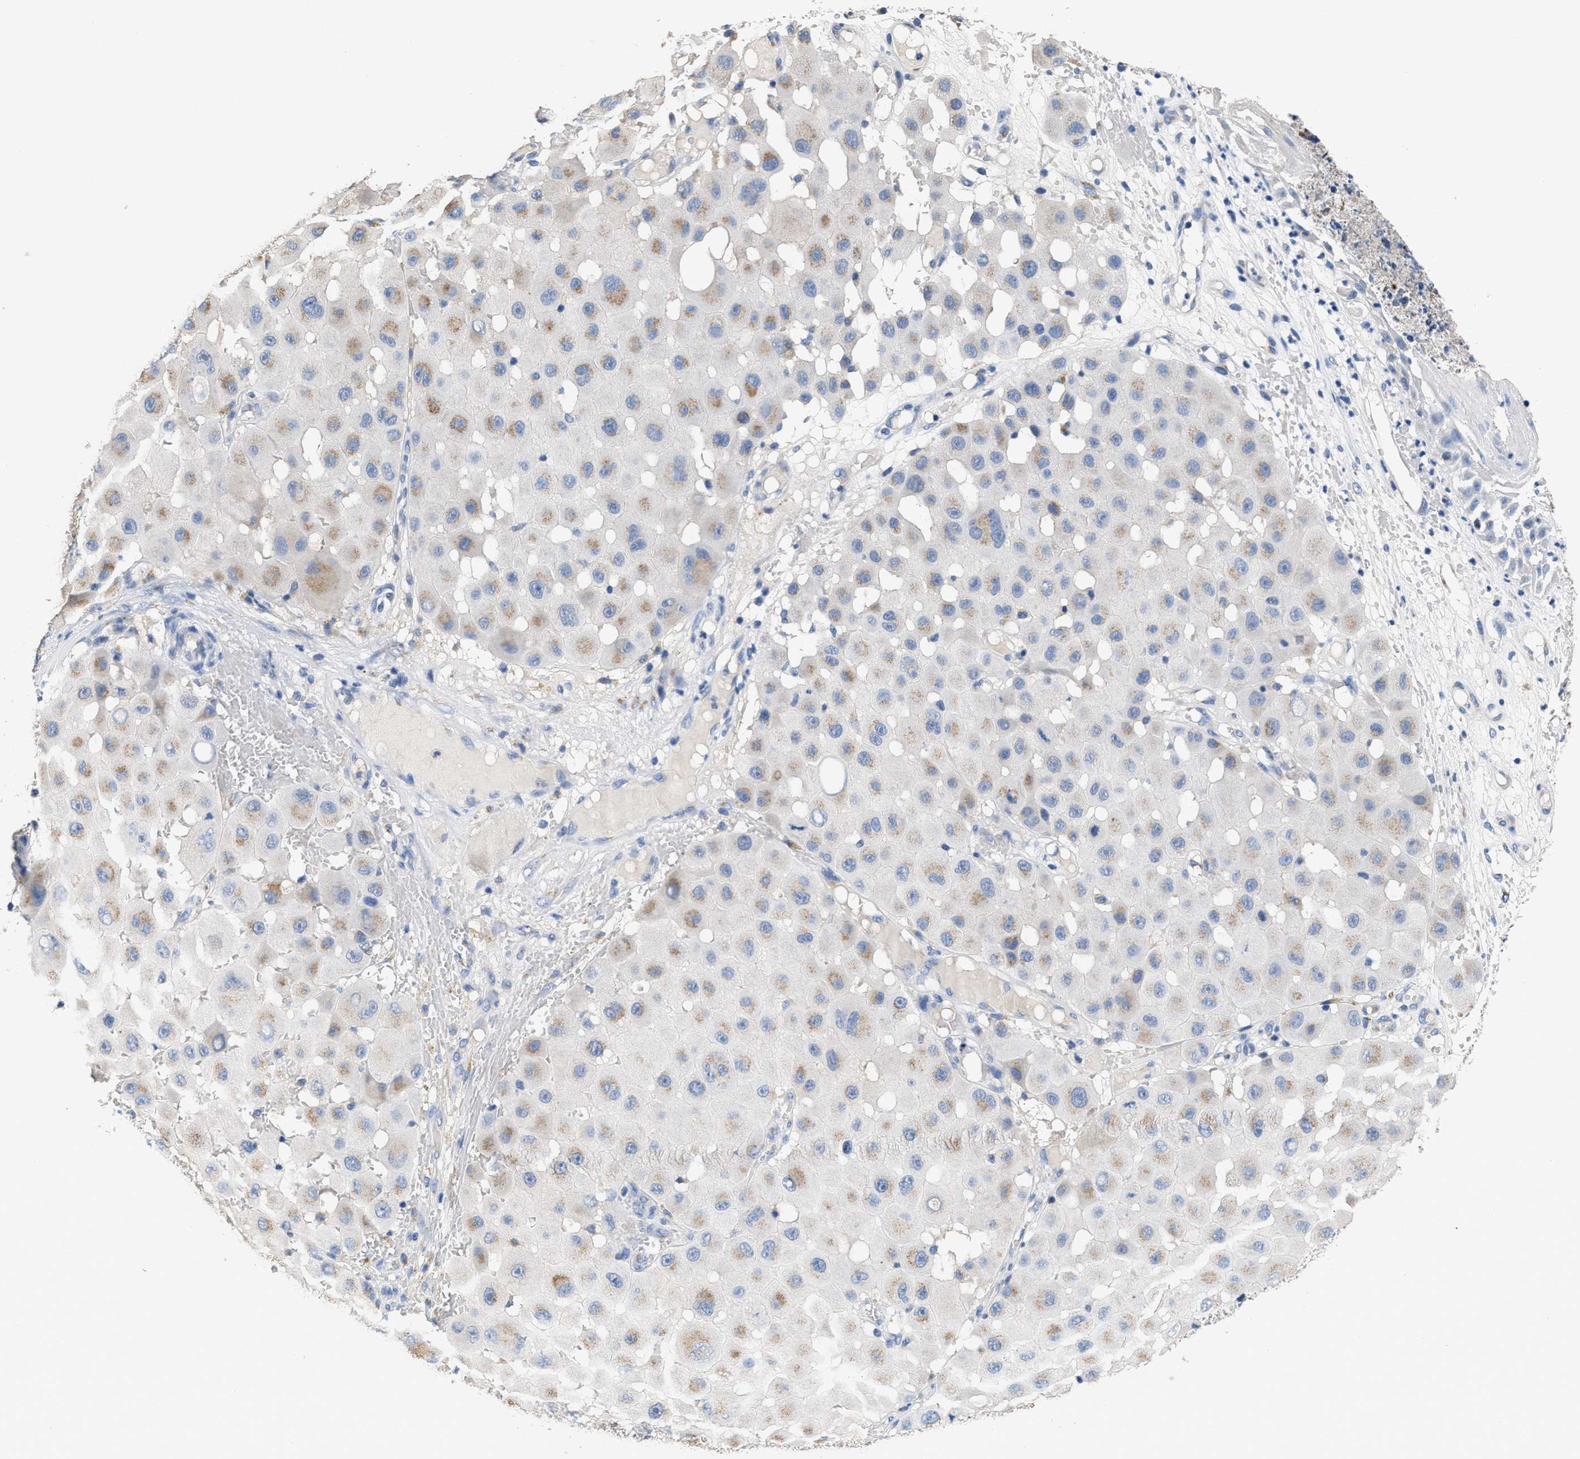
{"staining": {"intensity": "moderate", "quantity": ">75%", "location": "cytoplasmic/membranous"}, "tissue": "melanoma", "cell_type": "Tumor cells", "image_type": "cancer", "snomed": [{"axis": "morphology", "description": "Malignant melanoma, NOS"}, {"axis": "topography", "description": "Skin"}], "caption": "A medium amount of moderate cytoplasmic/membranous positivity is identified in approximately >75% of tumor cells in malignant melanoma tissue. The staining was performed using DAB (3,3'-diaminobenzidine), with brown indicating positive protein expression. Nuclei are stained blue with hematoxylin.", "gene": "GOLM1", "patient": {"sex": "female", "age": 81}}